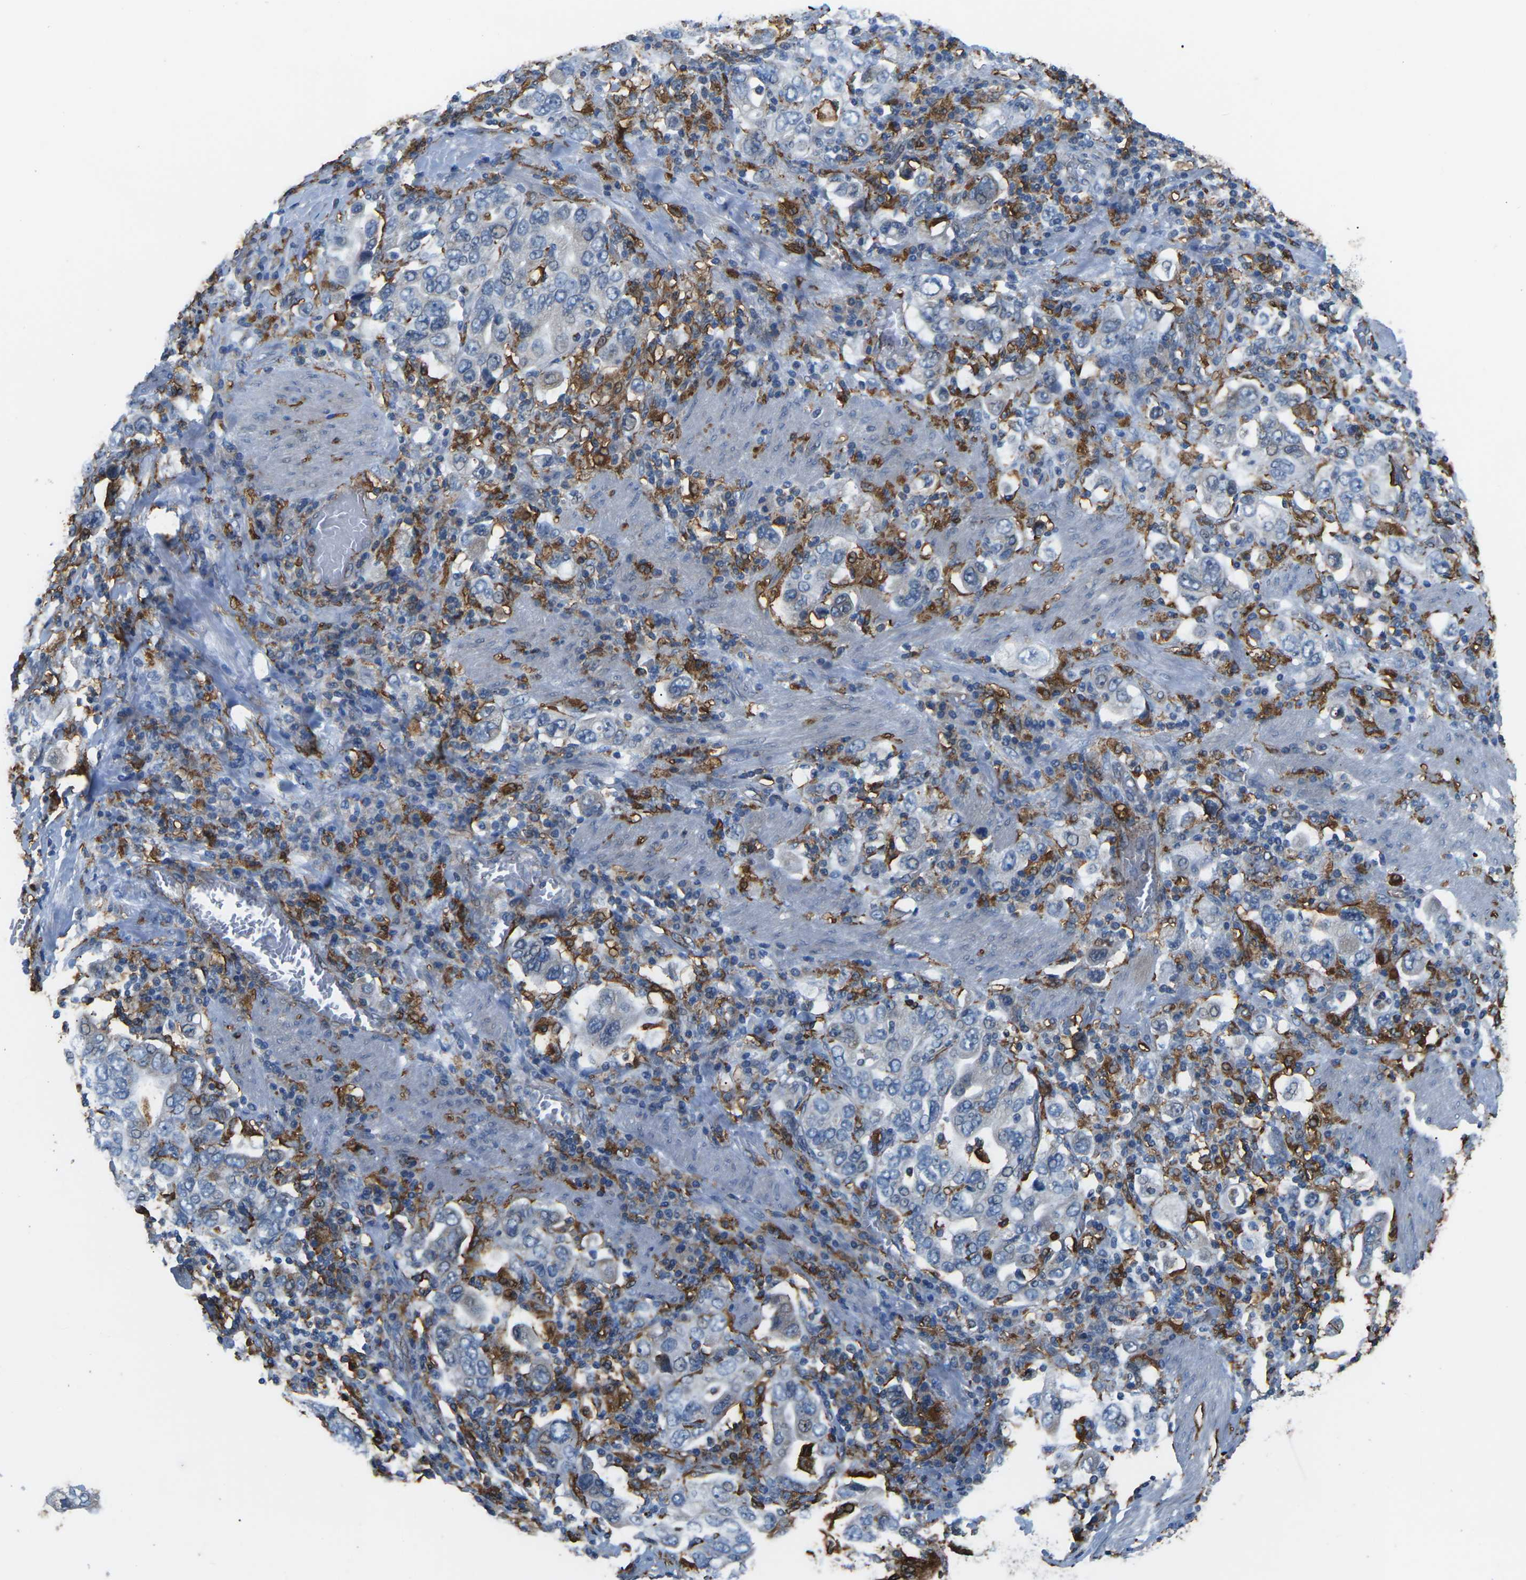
{"staining": {"intensity": "negative", "quantity": "none", "location": "none"}, "tissue": "stomach cancer", "cell_type": "Tumor cells", "image_type": "cancer", "snomed": [{"axis": "morphology", "description": "Adenocarcinoma, NOS"}, {"axis": "topography", "description": "Stomach, upper"}], "caption": "Immunohistochemical staining of human stomach adenocarcinoma reveals no significant positivity in tumor cells.", "gene": "PTPN1", "patient": {"sex": "male", "age": 62}}